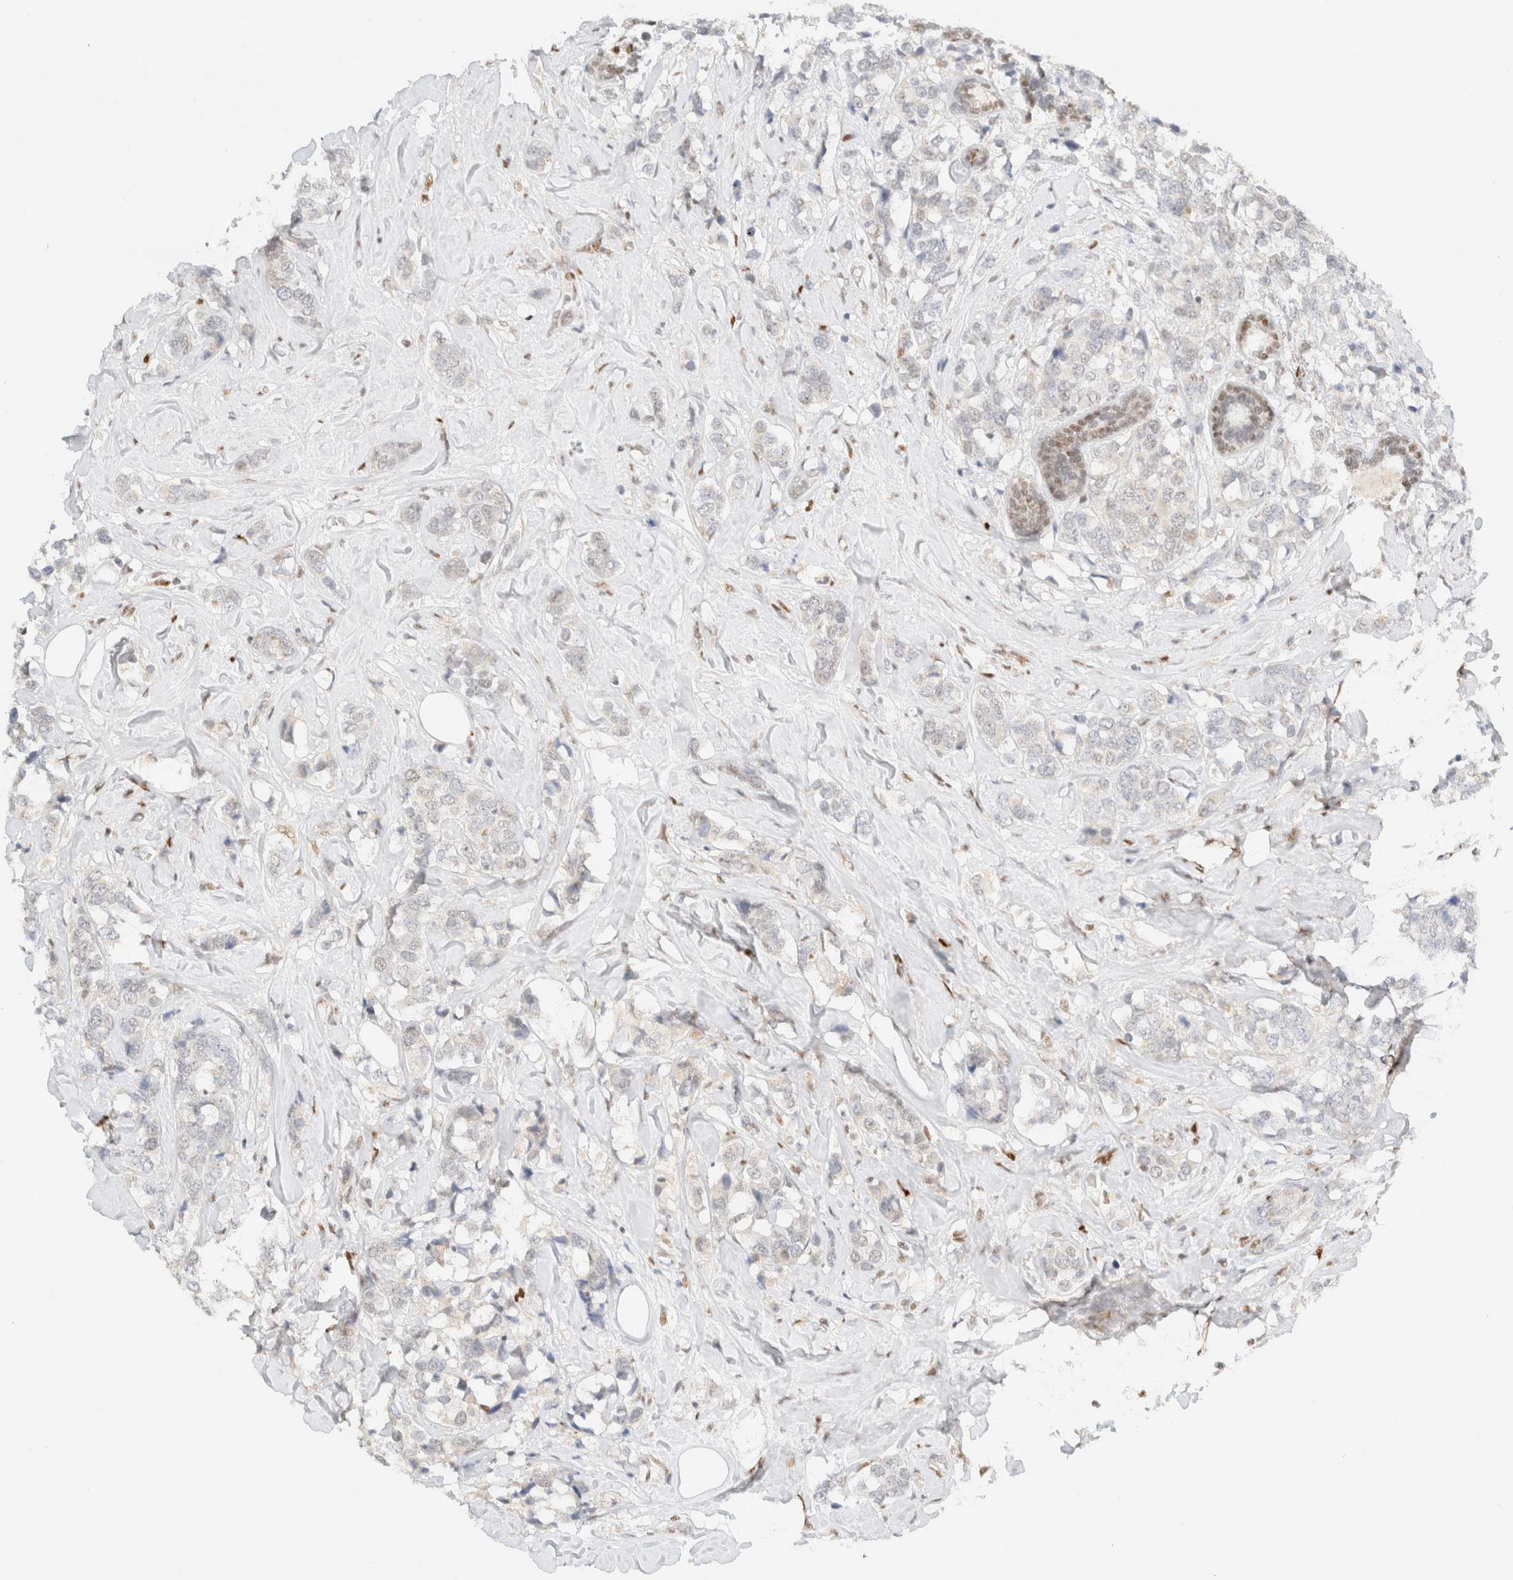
{"staining": {"intensity": "negative", "quantity": "none", "location": "none"}, "tissue": "breast cancer", "cell_type": "Tumor cells", "image_type": "cancer", "snomed": [{"axis": "morphology", "description": "Lobular carcinoma"}, {"axis": "topography", "description": "Breast"}], "caption": "High magnification brightfield microscopy of lobular carcinoma (breast) stained with DAB (brown) and counterstained with hematoxylin (blue): tumor cells show no significant staining.", "gene": "DDB2", "patient": {"sex": "female", "age": 59}}